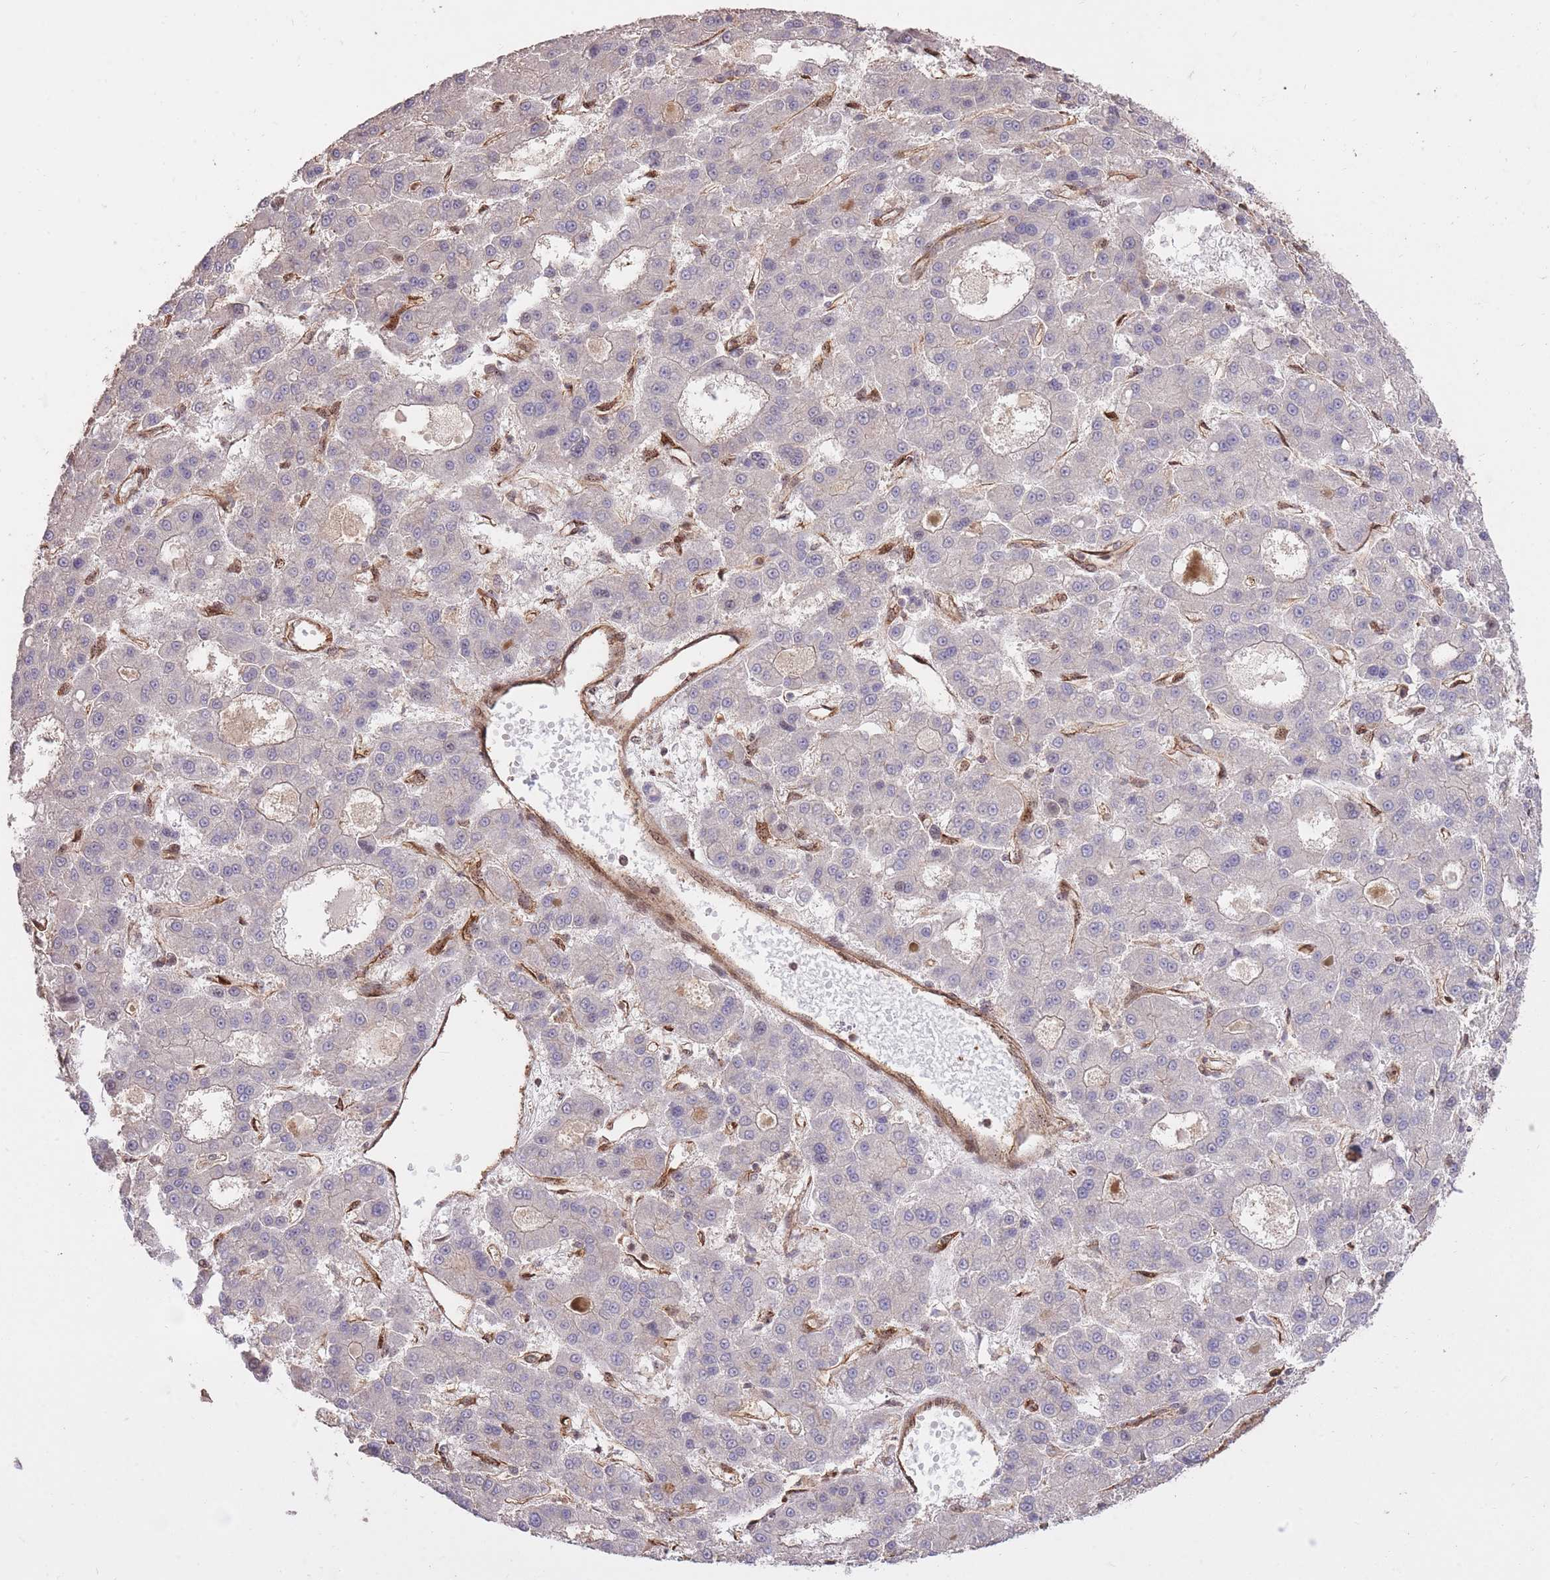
{"staining": {"intensity": "negative", "quantity": "none", "location": "none"}, "tissue": "liver cancer", "cell_type": "Tumor cells", "image_type": "cancer", "snomed": [{"axis": "morphology", "description": "Carcinoma, Hepatocellular, NOS"}, {"axis": "topography", "description": "Liver"}], "caption": "This photomicrograph is of liver cancer stained with immunohistochemistry (IHC) to label a protein in brown with the nuclei are counter-stained blue. There is no expression in tumor cells.", "gene": "PLD1", "patient": {"sex": "male", "age": 70}}